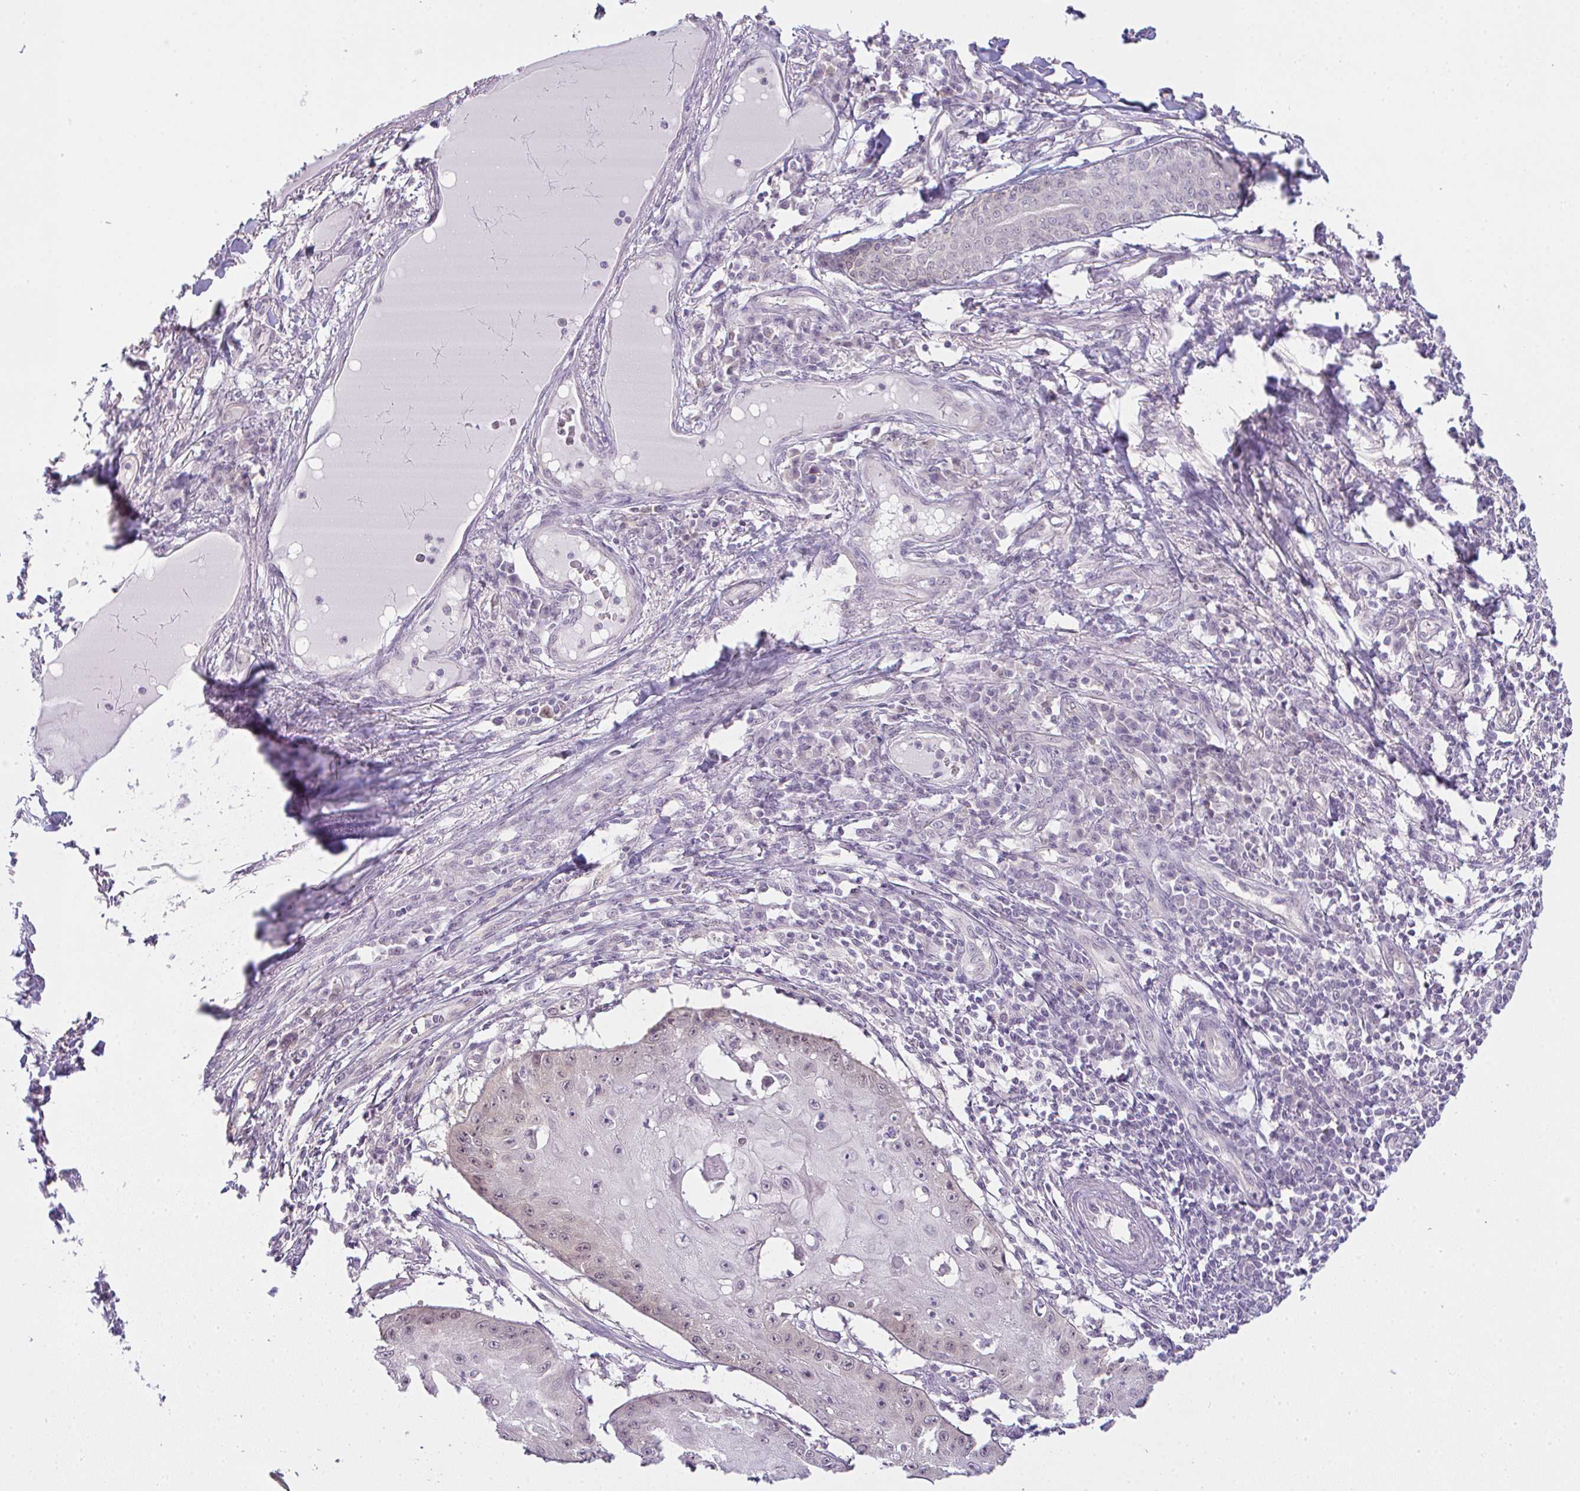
{"staining": {"intensity": "weak", "quantity": "<25%", "location": "nuclear"}, "tissue": "skin cancer", "cell_type": "Tumor cells", "image_type": "cancer", "snomed": [{"axis": "morphology", "description": "Squamous cell carcinoma, NOS"}, {"axis": "topography", "description": "Skin"}], "caption": "High magnification brightfield microscopy of squamous cell carcinoma (skin) stained with DAB (brown) and counterstained with hematoxylin (blue): tumor cells show no significant expression.", "gene": "CSE1L", "patient": {"sex": "male", "age": 70}}